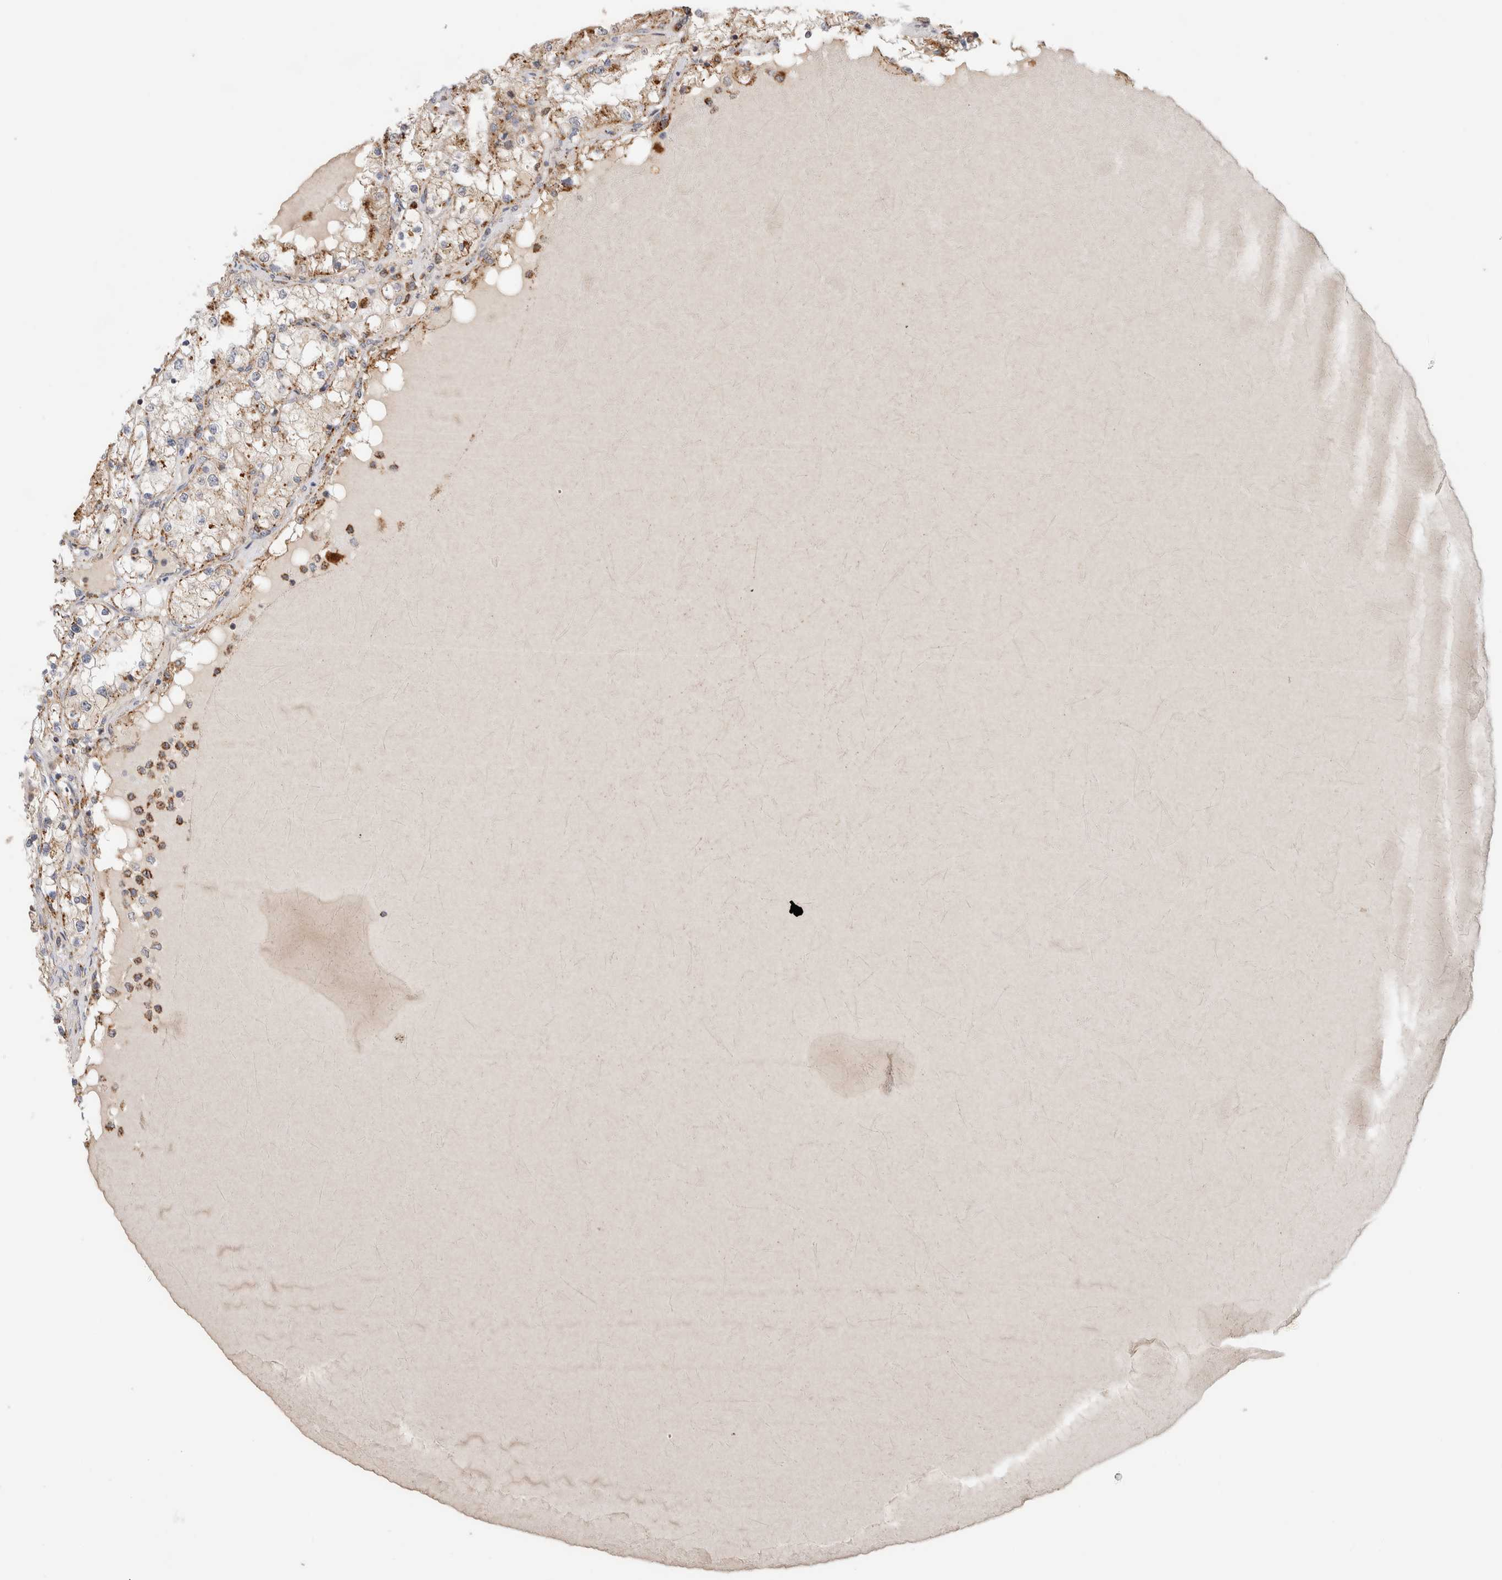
{"staining": {"intensity": "moderate", "quantity": ">75%", "location": "cytoplasmic/membranous"}, "tissue": "renal cancer", "cell_type": "Tumor cells", "image_type": "cancer", "snomed": [{"axis": "morphology", "description": "Adenocarcinoma, NOS"}, {"axis": "topography", "description": "Kidney"}], "caption": "Moderate cytoplasmic/membranous protein expression is identified in approximately >75% of tumor cells in renal adenocarcinoma. The staining was performed using DAB, with brown indicating positive protein expression. Nuclei are stained blue with hematoxylin.", "gene": "GNS", "patient": {"sex": "male", "age": 68}}